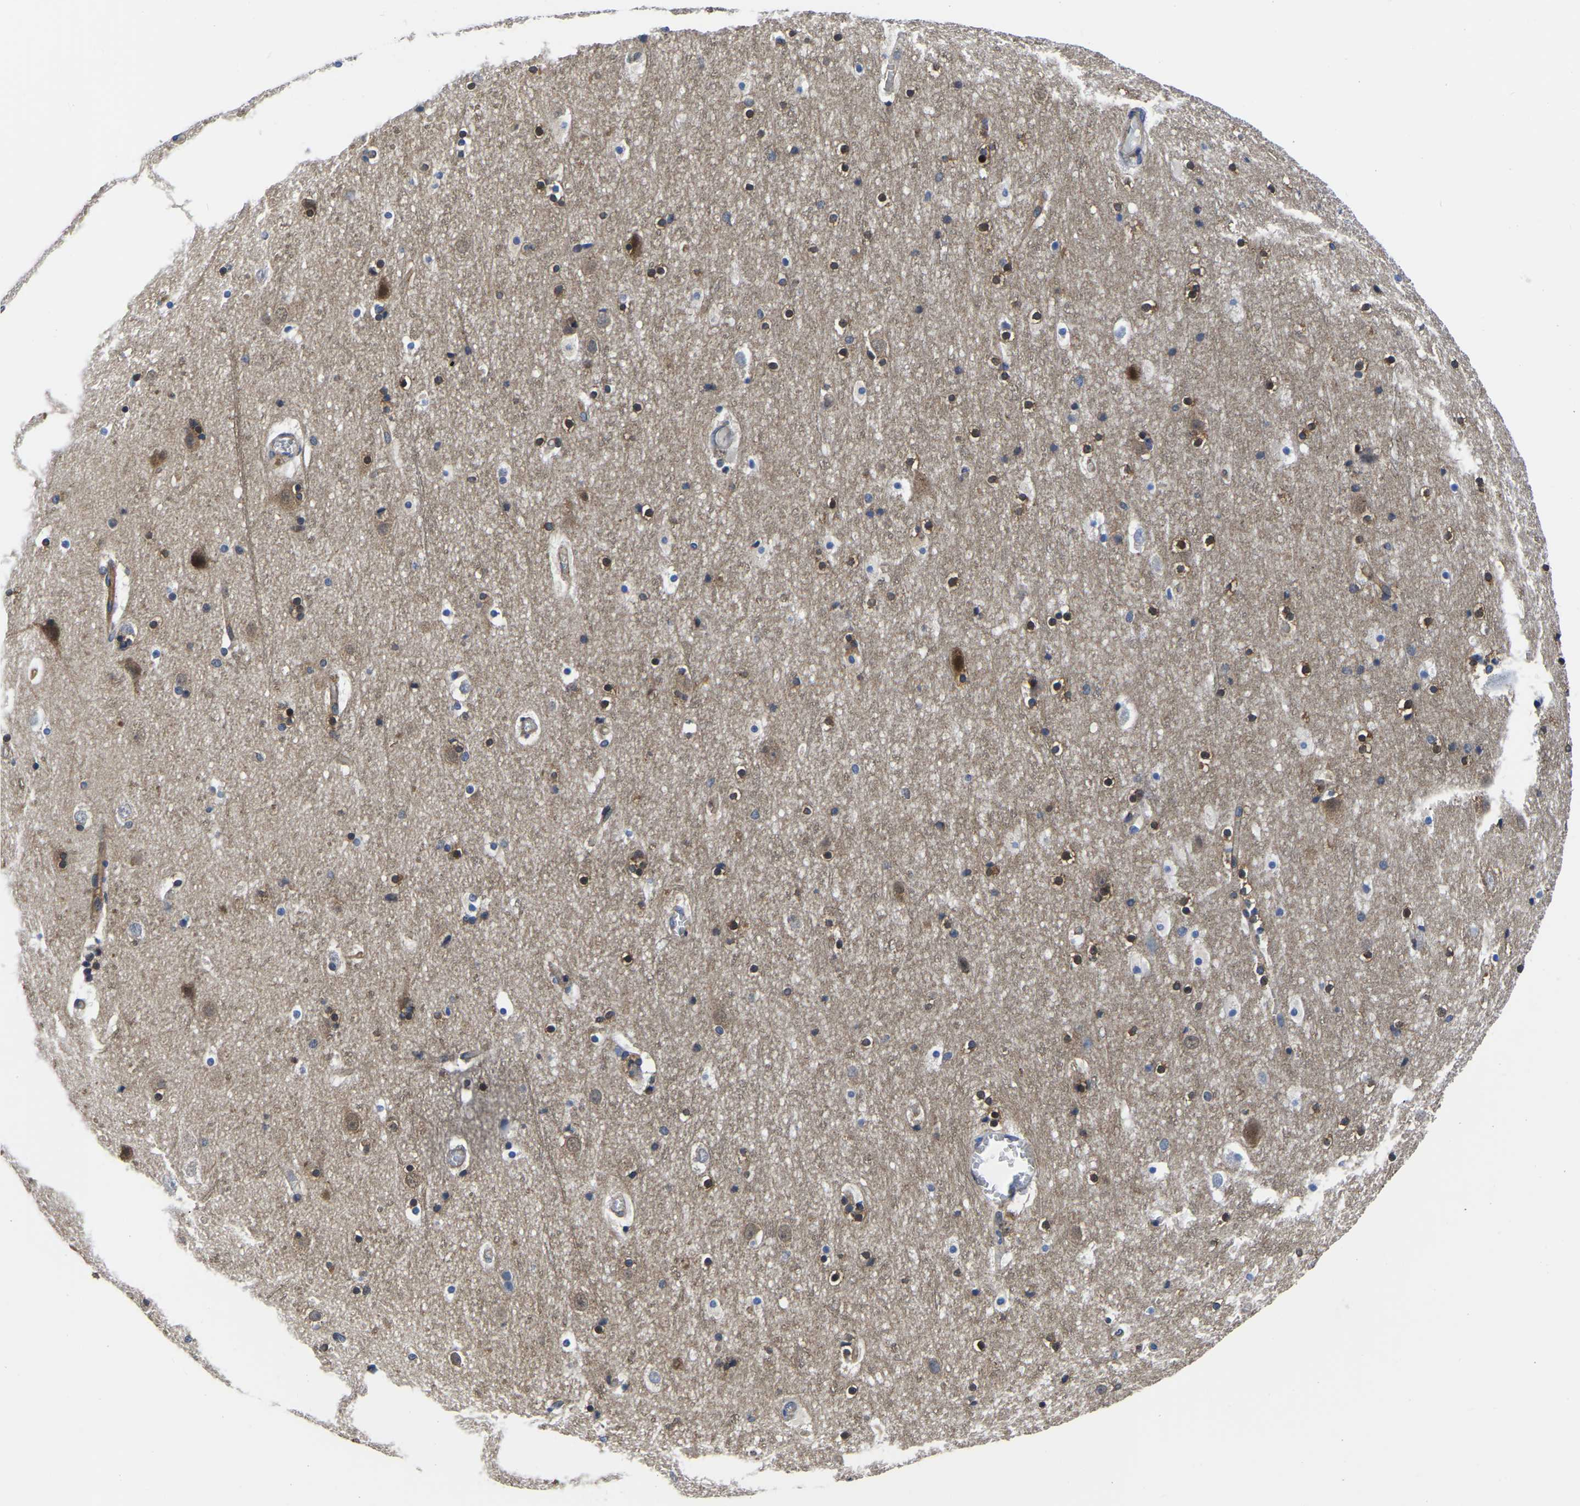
{"staining": {"intensity": "weak", "quantity": ">75%", "location": "cytoplasmic/membranous"}, "tissue": "cerebral cortex", "cell_type": "Endothelial cells", "image_type": "normal", "snomed": [{"axis": "morphology", "description": "Normal tissue, NOS"}, {"axis": "topography", "description": "Cerebral cortex"}], "caption": "Endothelial cells show low levels of weak cytoplasmic/membranous staining in approximately >75% of cells in benign cerebral cortex. (brown staining indicates protein expression, while blue staining denotes nuclei).", "gene": "TFG", "patient": {"sex": "male", "age": 45}}